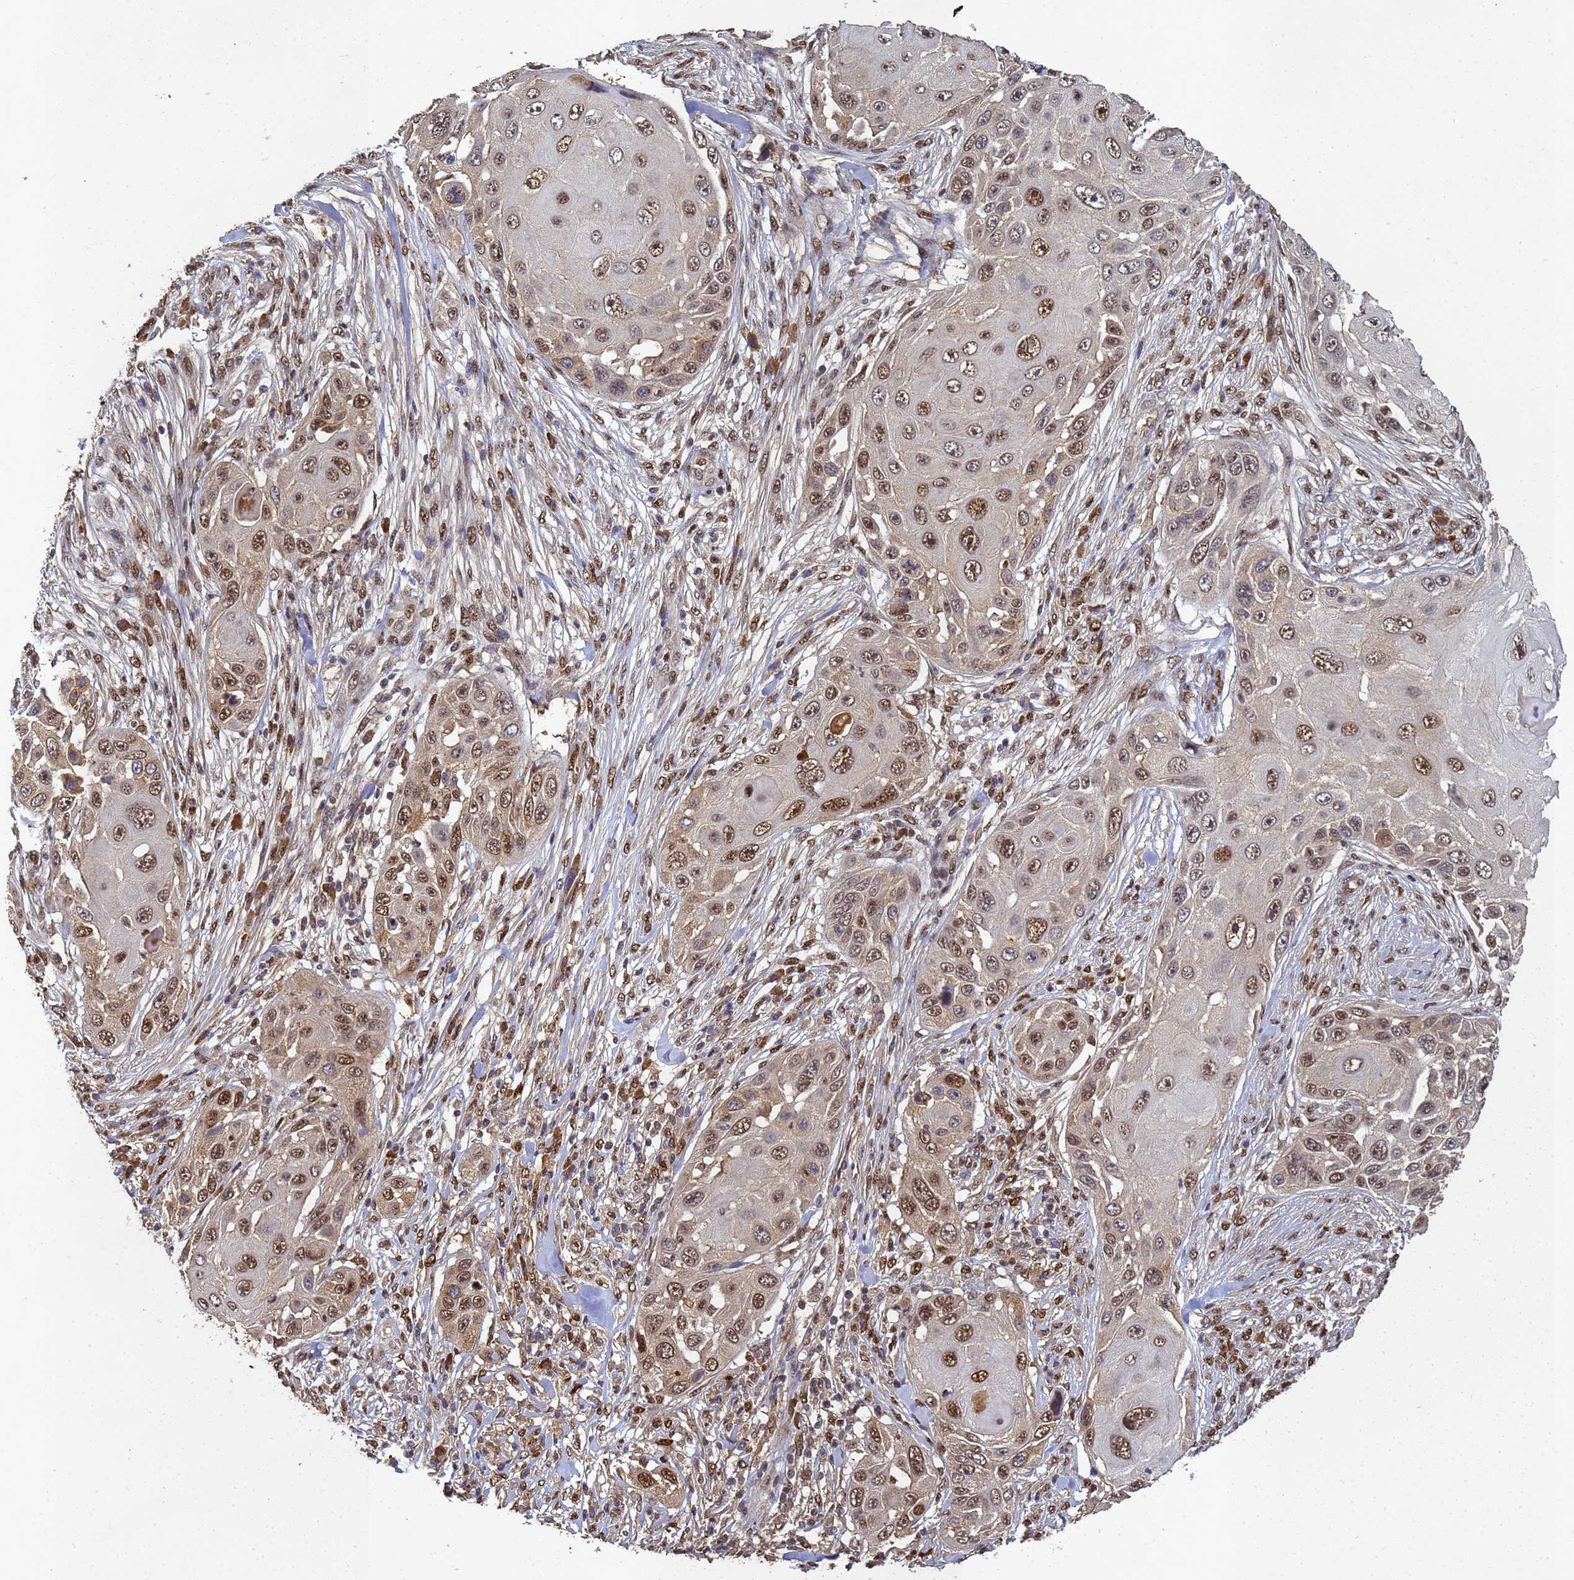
{"staining": {"intensity": "strong", "quantity": ">75%", "location": "nuclear"}, "tissue": "skin cancer", "cell_type": "Tumor cells", "image_type": "cancer", "snomed": [{"axis": "morphology", "description": "Squamous cell carcinoma, NOS"}, {"axis": "topography", "description": "Skin"}], "caption": "Human squamous cell carcinoma (skin) stained for a protein (brown) demonstrates strong nuclear positive positivity in approximately >75% of tumor cells.", "gene": "SECISBP2", "patient": {"sex": "female", "age": 44}}